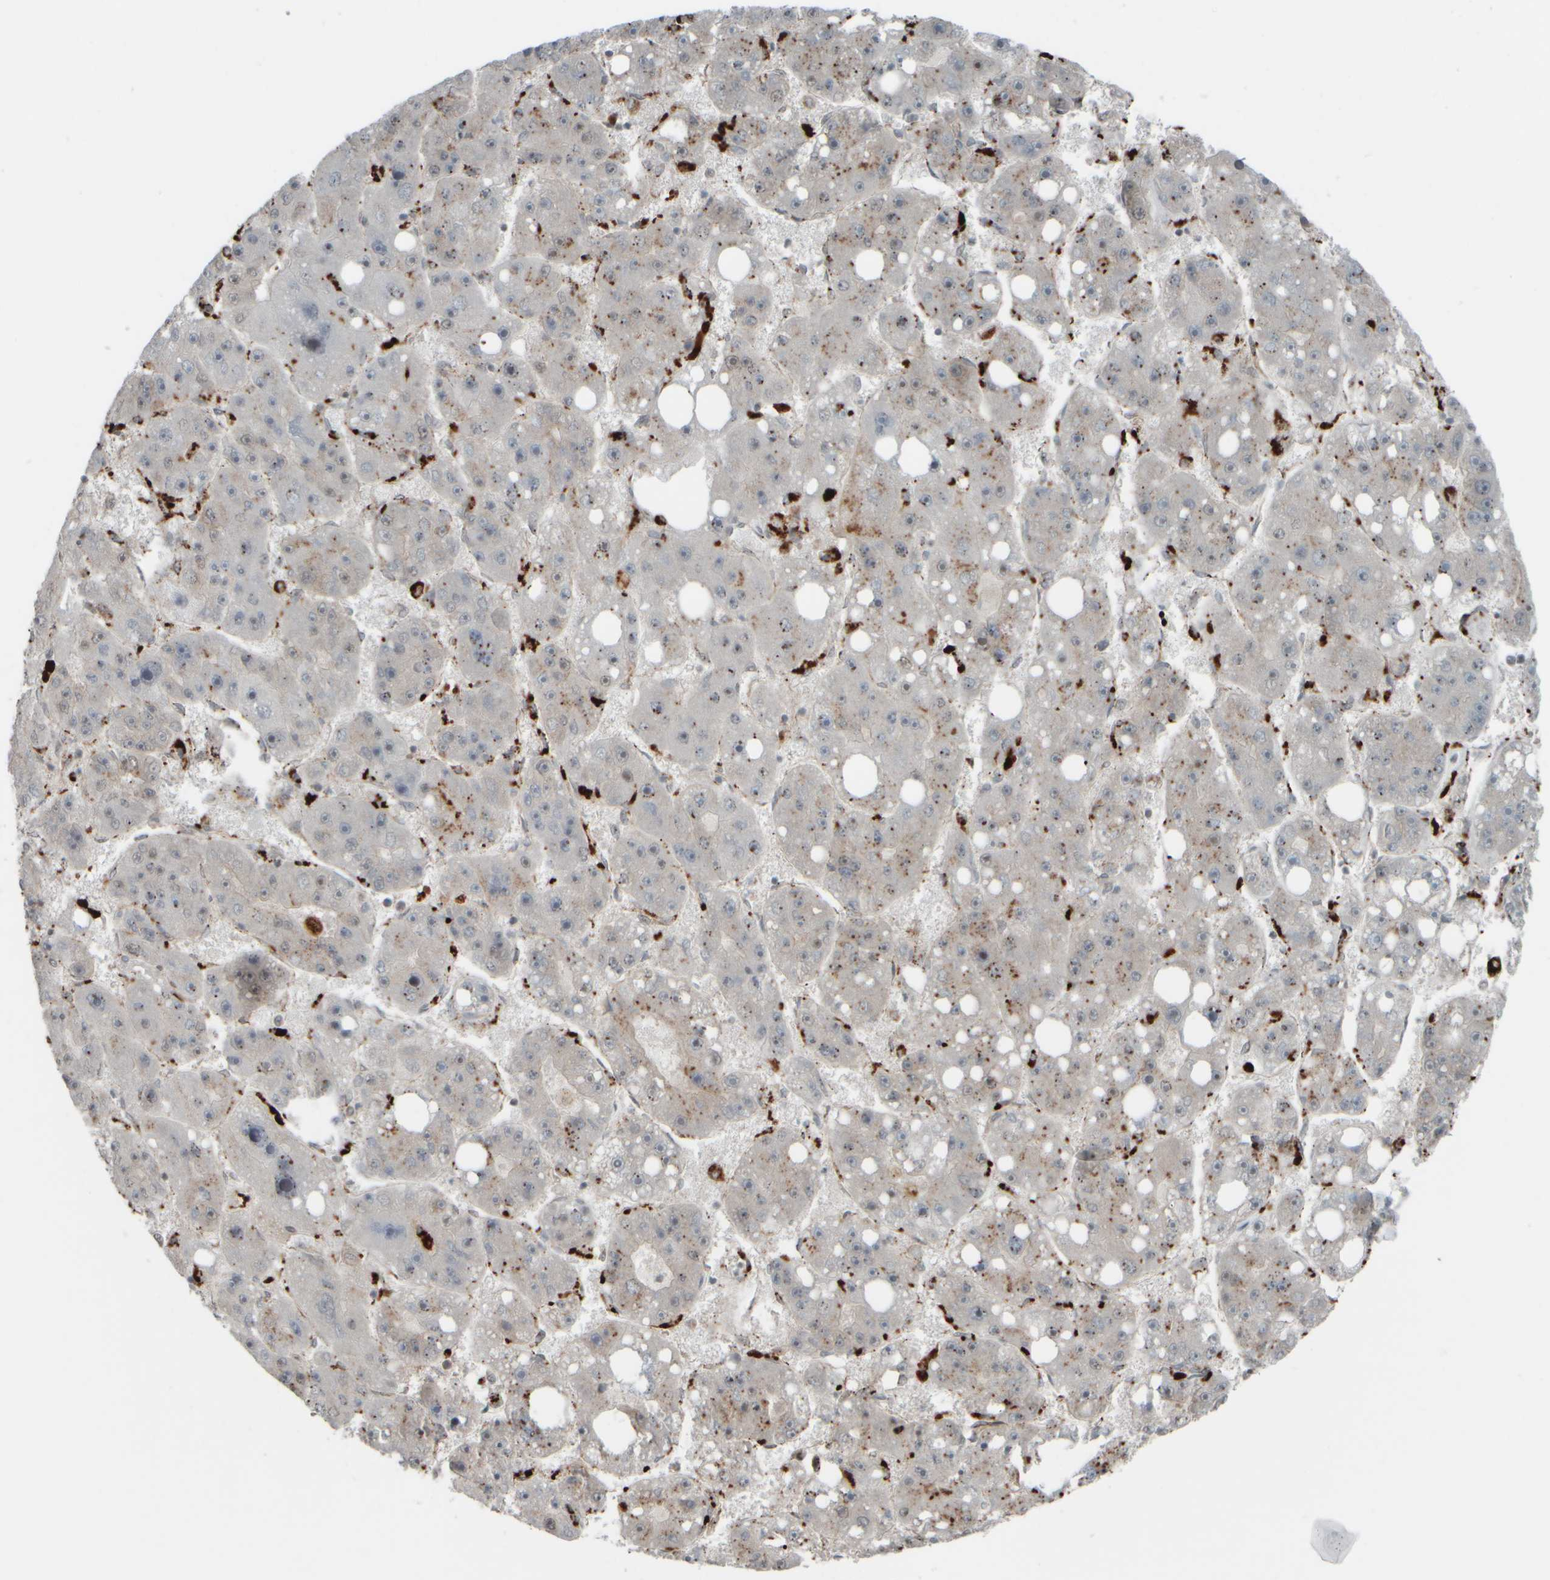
{"staining": {"intensity": "weak", "quantity": "25%-75%", "location": "cytoplasmic/membranous"}, "tissue": "liver cancer", "cell_type": "Tumor cells", "image_type": "cancer", "snomed": [{"axis": "morphology", "description": "Carcinoma, Hepatocellular, NOS"}, {"axis": "topography", "description": "Liver"}], "caption": "Human liver cancer (hepatocellular carcinoma) stained for a protein (brown) shows weak cytoplasmic/membranous positive expression in about 25%-75% of tumor cells.", "gene": "GIGYF1", "patient": {"sex": "female", "age": 61}}